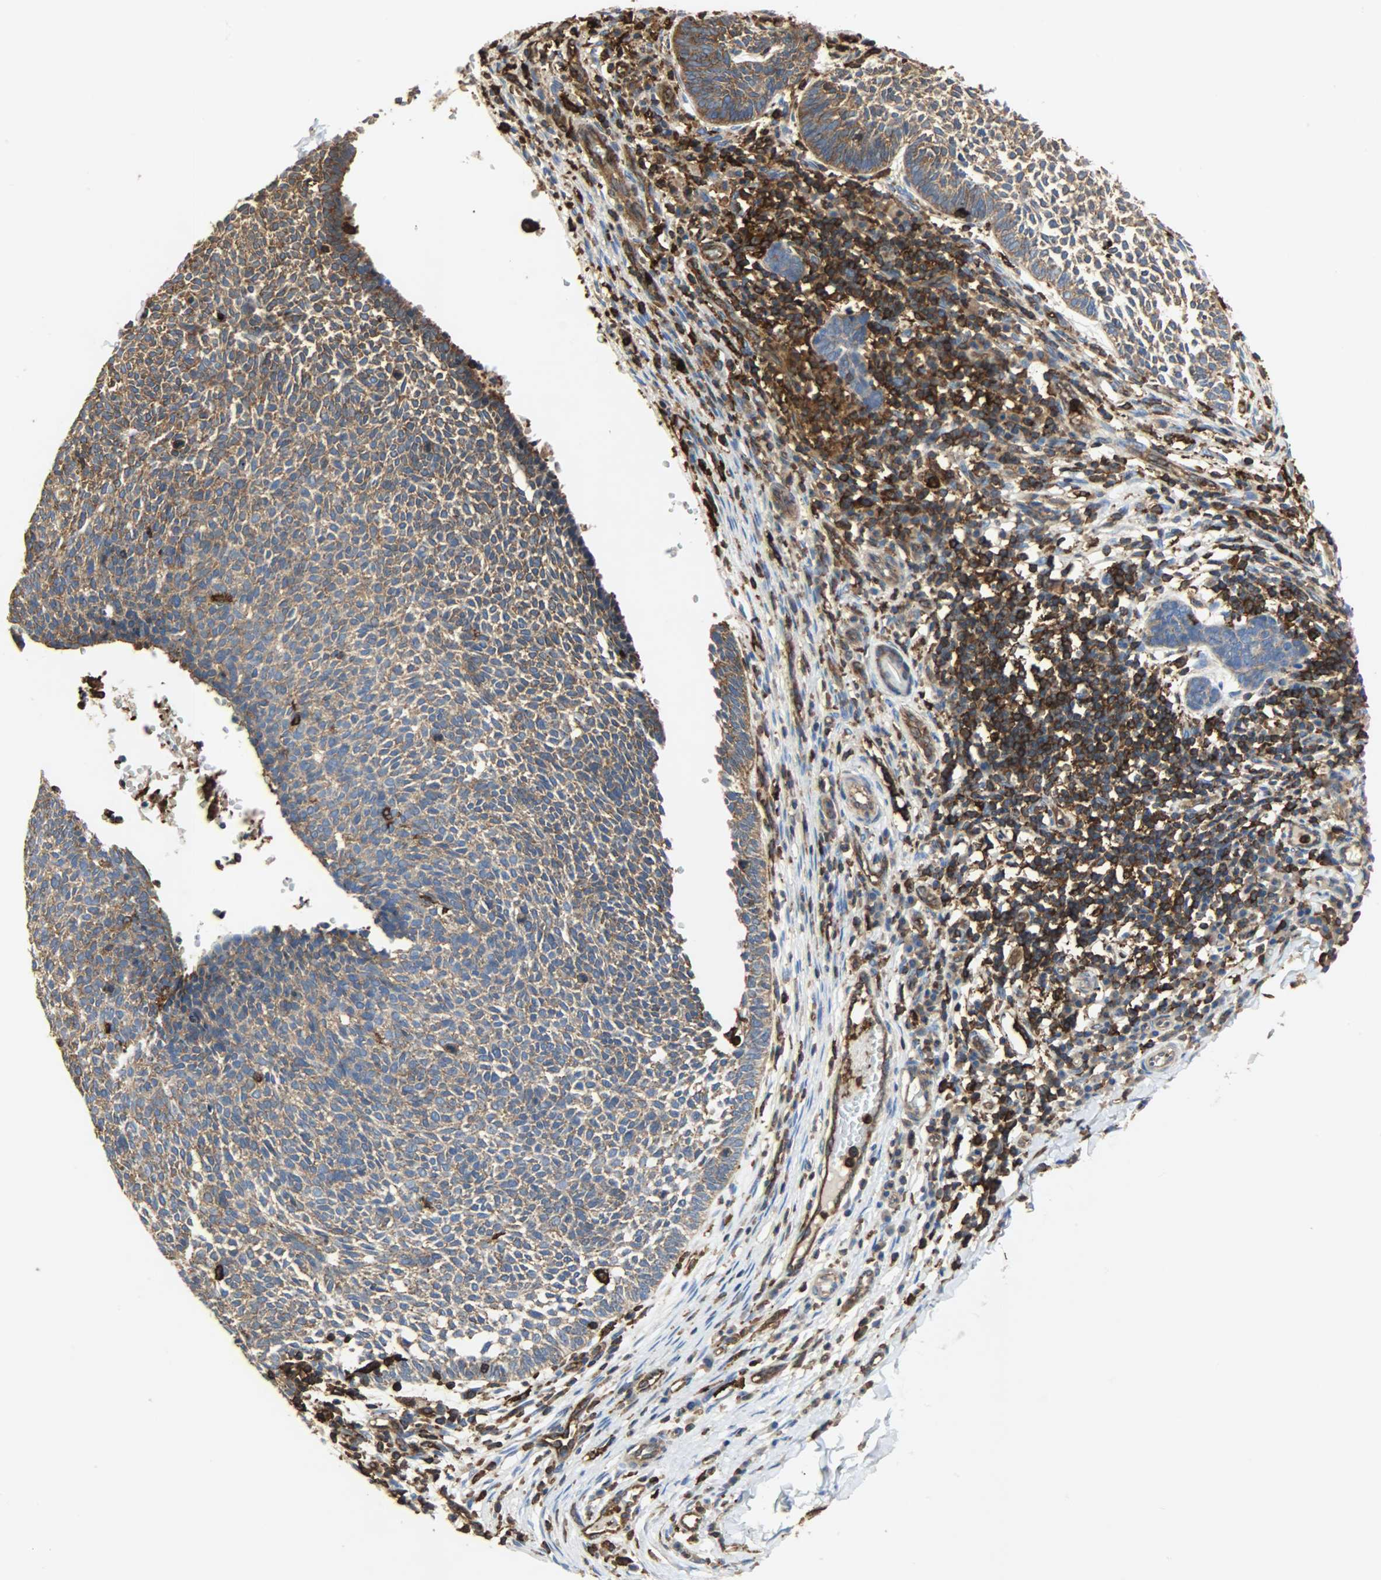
{"staining": {"intensity": "strong", "quantity": ">75%", "location": "cytoplasmic/membranous"}, "tissue": "skin cancer", "cell_type": "Tumor cells", "image_type": "cancer", "snomed": [{"axis": "morphology", "description": "Normal tissue, NOS"}, {"axis": "morphology", "description": "Basal cell carcinoma"}, {"axis": "topography", "description": "Skin"}], "caption": "Protein staining shows strong cytoplasmic/membranous staining in about >75% of tumor cells in skin cancer (basal cell carcinoma).", "gene": "VASP", "patient": {"sex": "male", "age": 87}}